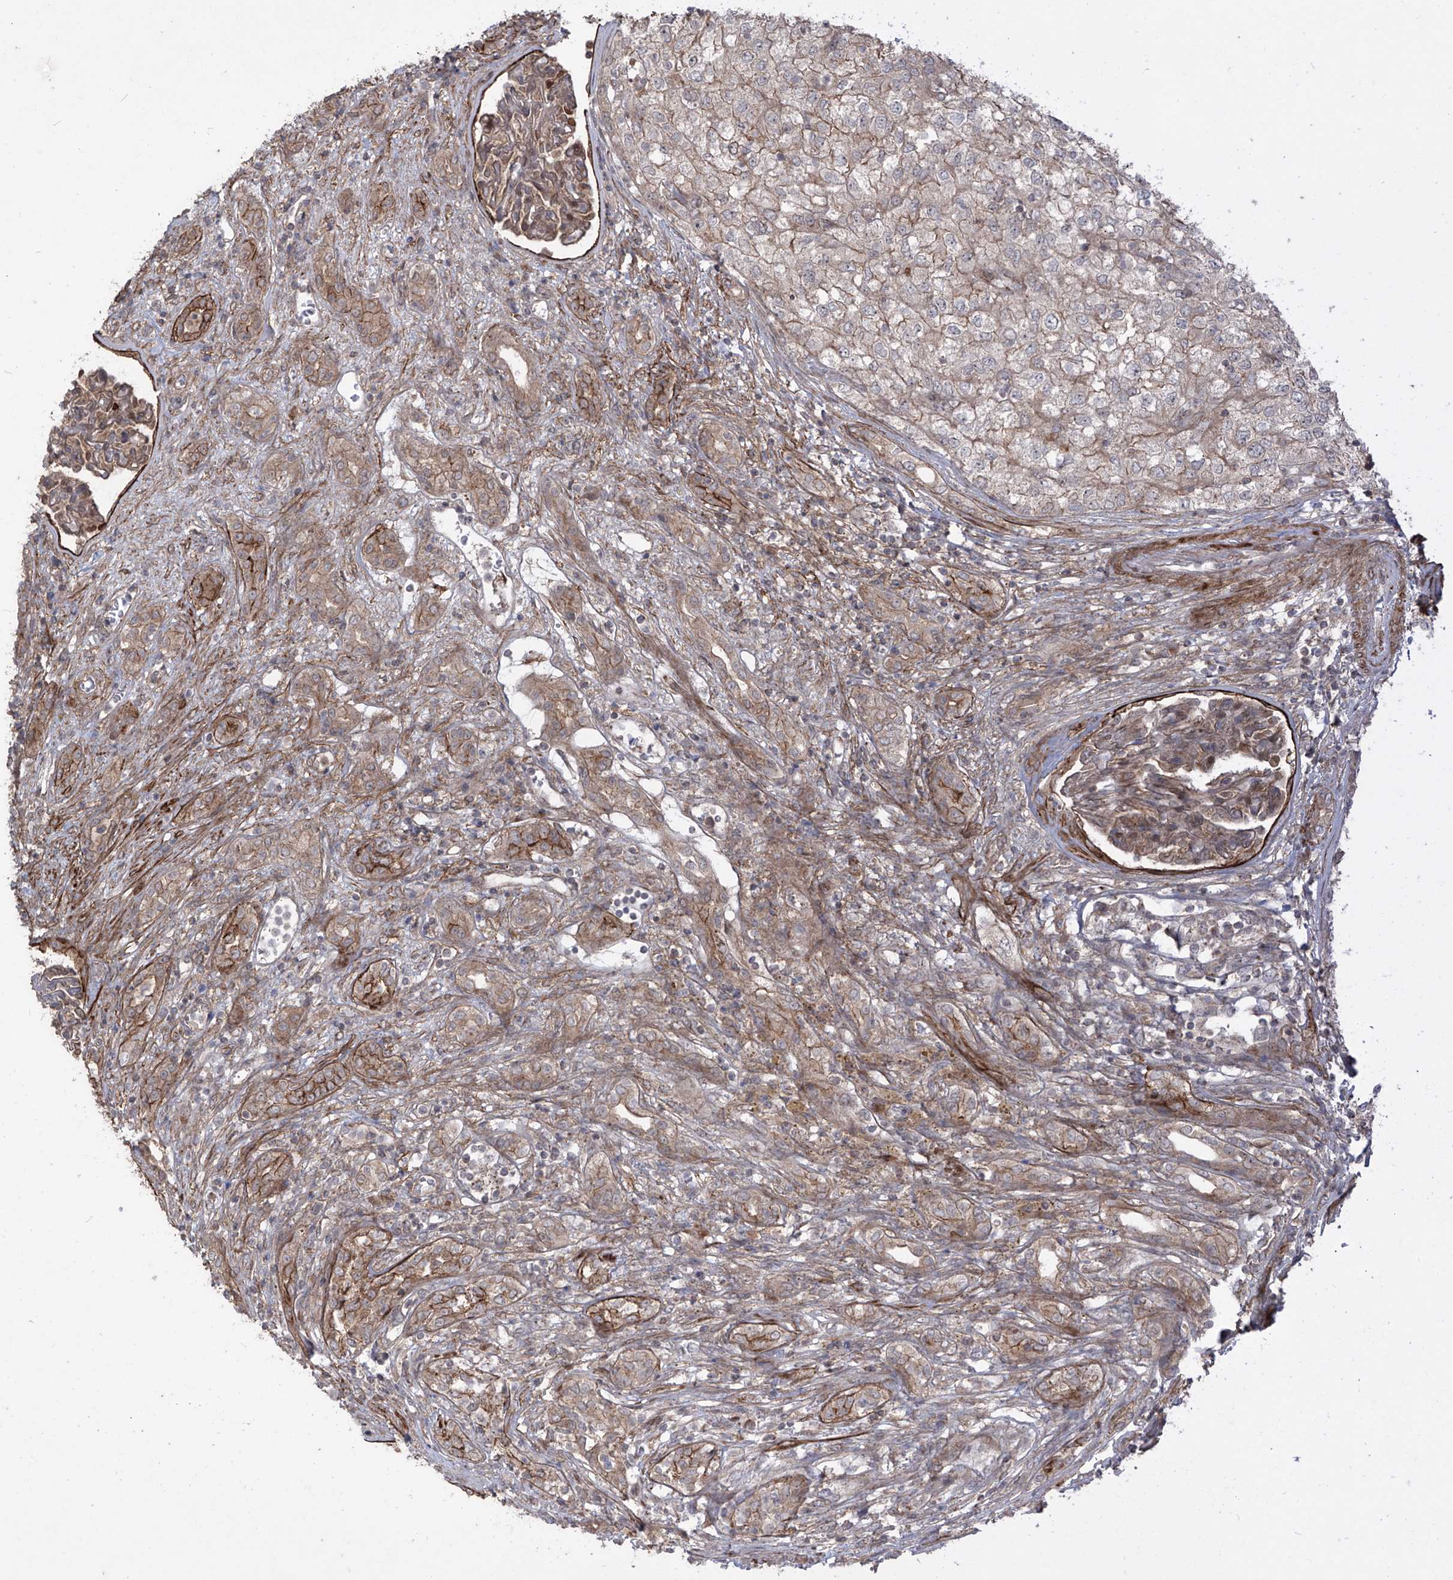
{"staining": {"intensity": "weak", "quantity": "25%-75%", "location": "cytoplasmic/membranous"}, "tissue": "renal cancer", "cell_type": "Tumor cells", "image_type": "cancer", "snomed": [{"axis": "morphology", "description": "Adenocarcinoma, NOS"}, {"axis": "topography", "description": "Kidney"}], "caption": "A micrograph of renal cancer (adenocarcinoma) stained for a protein displays weak cytoplasmic/membranous brown staining in tumor cells.", "gene": "LRRC74A", "patient": {"sex": "female", "age": 54}}